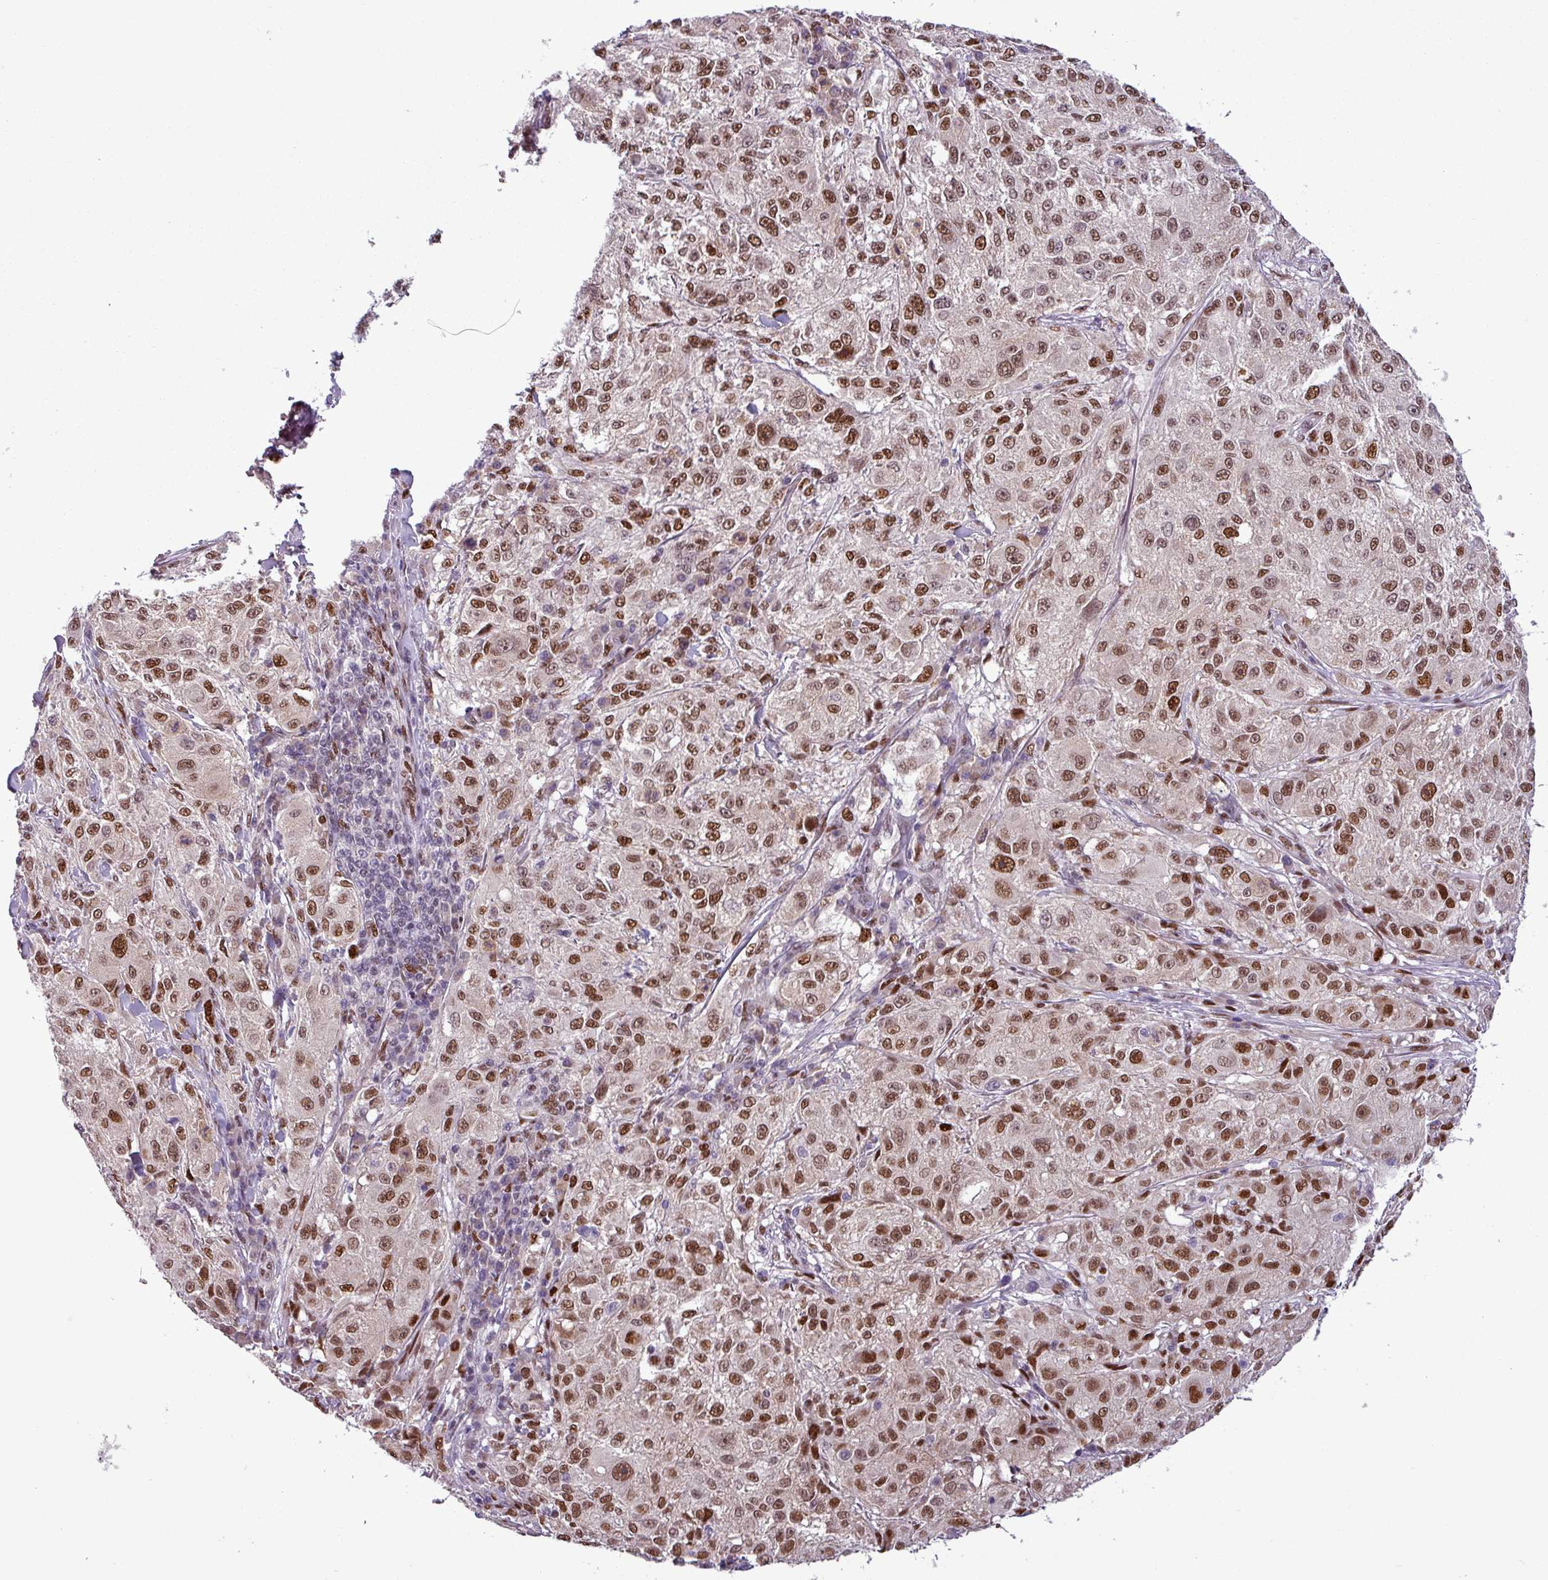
{"staining": {"intensity": "moderate", "quantity": ">75%", "location": "nuclear"}, "tissue": "melanoma", "cell_type": "Tumor cells", "image_type": "cancer", "snomed": [{"axis": "morphology", "description": "Necrosis, NOS"}, {"axis": "morphology", "description": "Malignant melanoma, NOS"}, {"axis": "topography", "description": "Skin"}], "caption": "Immunohistochemistry staining of malignant melanoma, which reveals medium levels of moderate nuclear staining in approximately >75% of tumor cells indicating moderate nuclear protein expression. The staining was performed using DAB (3,3'-diaminobenzidine) (brown) for protein detection and nuclei were counterstained in hematoxylin (blue).", "gene": "IRF2BPL", "patient": {"sex": "female", "age": 87}}